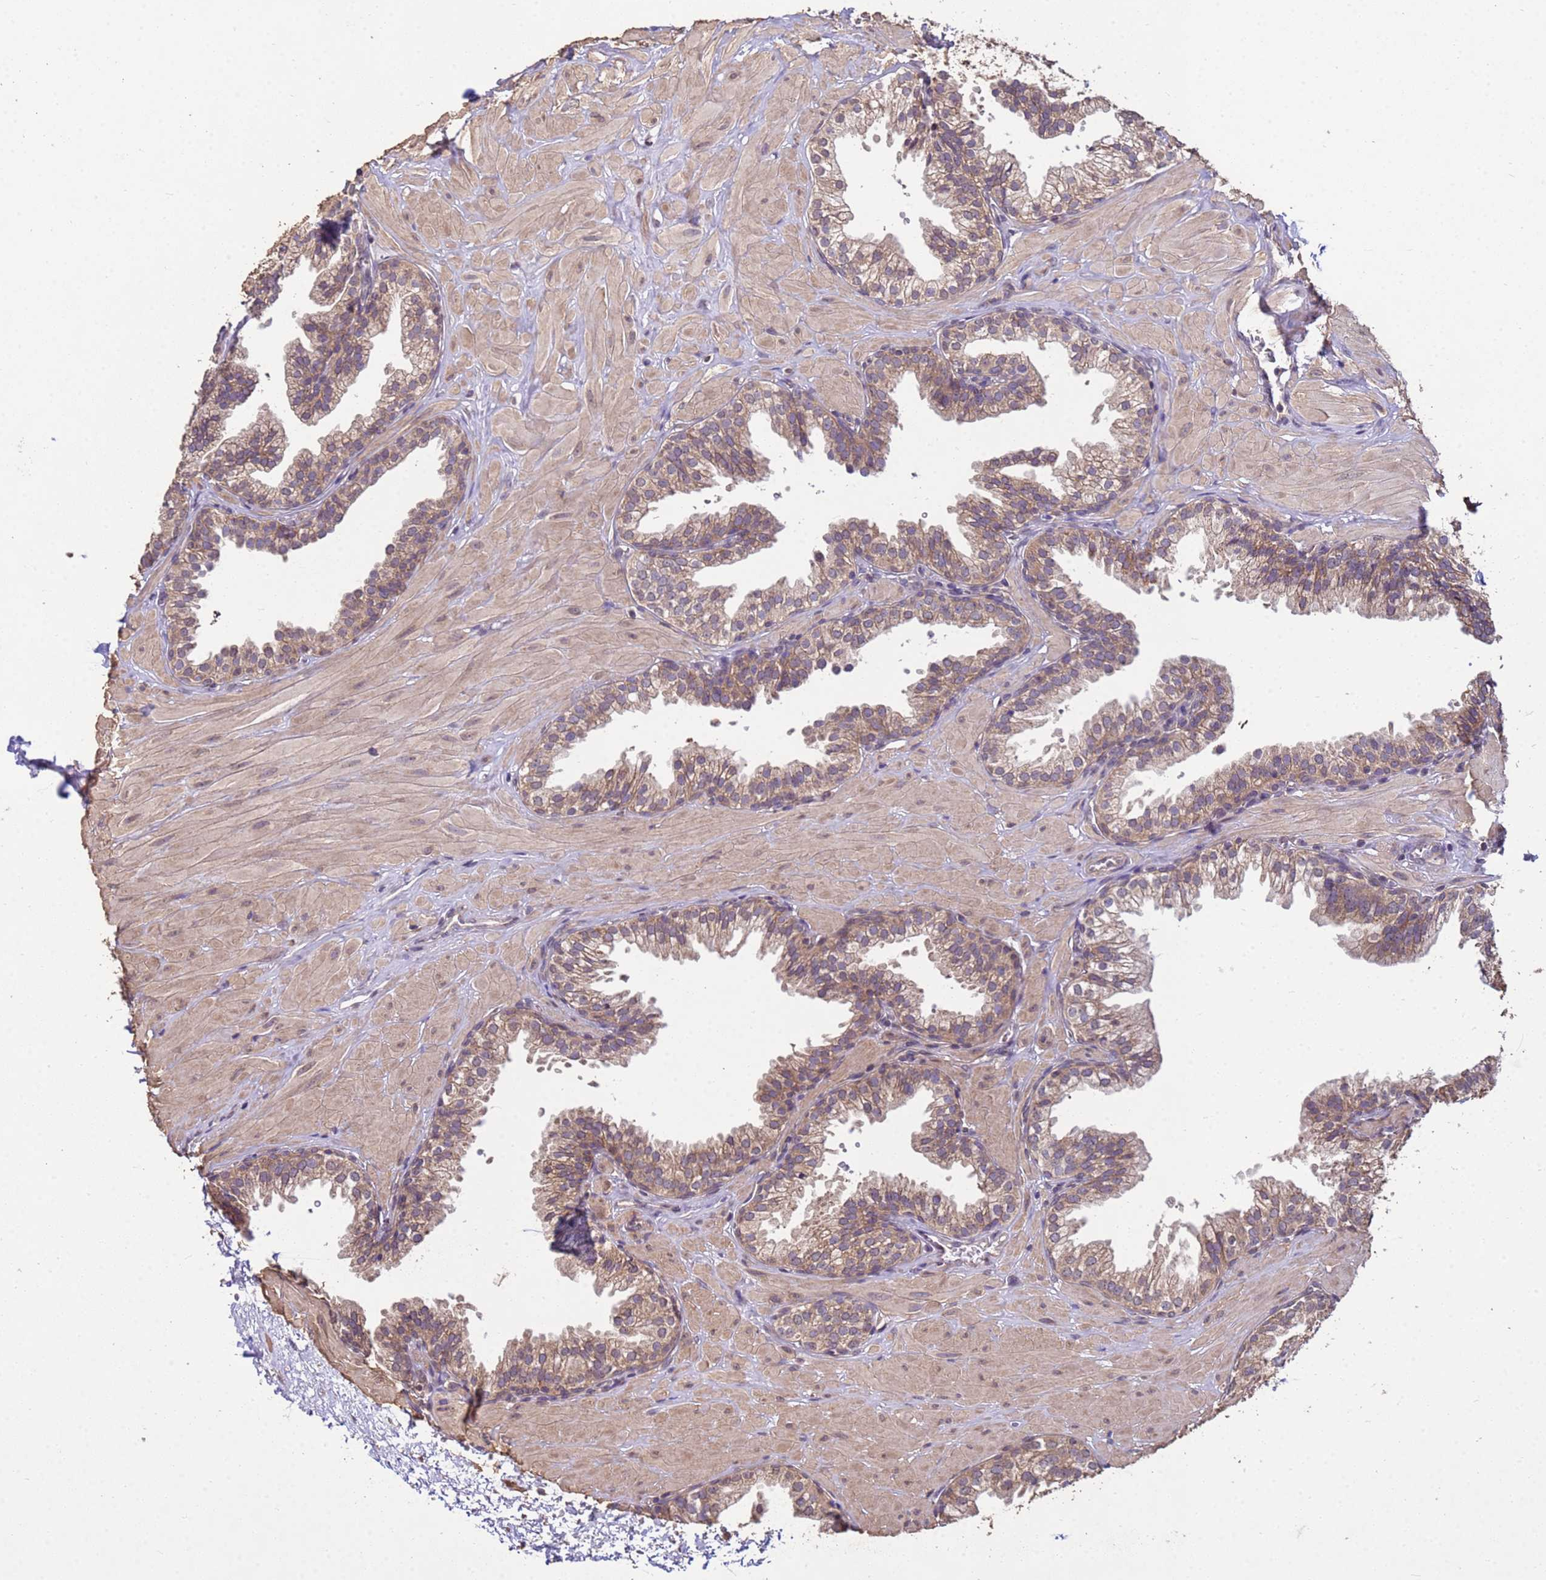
{"staining": {"intensity": "moderate", "quantity": ">75%", "location": "cytoplasmic/membranous"}, "tissue": "prostate", "cell_type": "Glandular cells", "image_type": "normal", "snomed": [{"axis": "morphology", "description": "Normal tissue, NOS"}, {"axis": "topography", "description": "Prostate"}, {"axis": "topography", "description": "Peripheral nerve tissue"}], "caption": "A brown stain shows moderate cytoplasmic/membranous positivity of a protein in glandular cells of normal human prostate.", "gene": "P2RX7", "patient": {"sex": "male", "age": 55}}